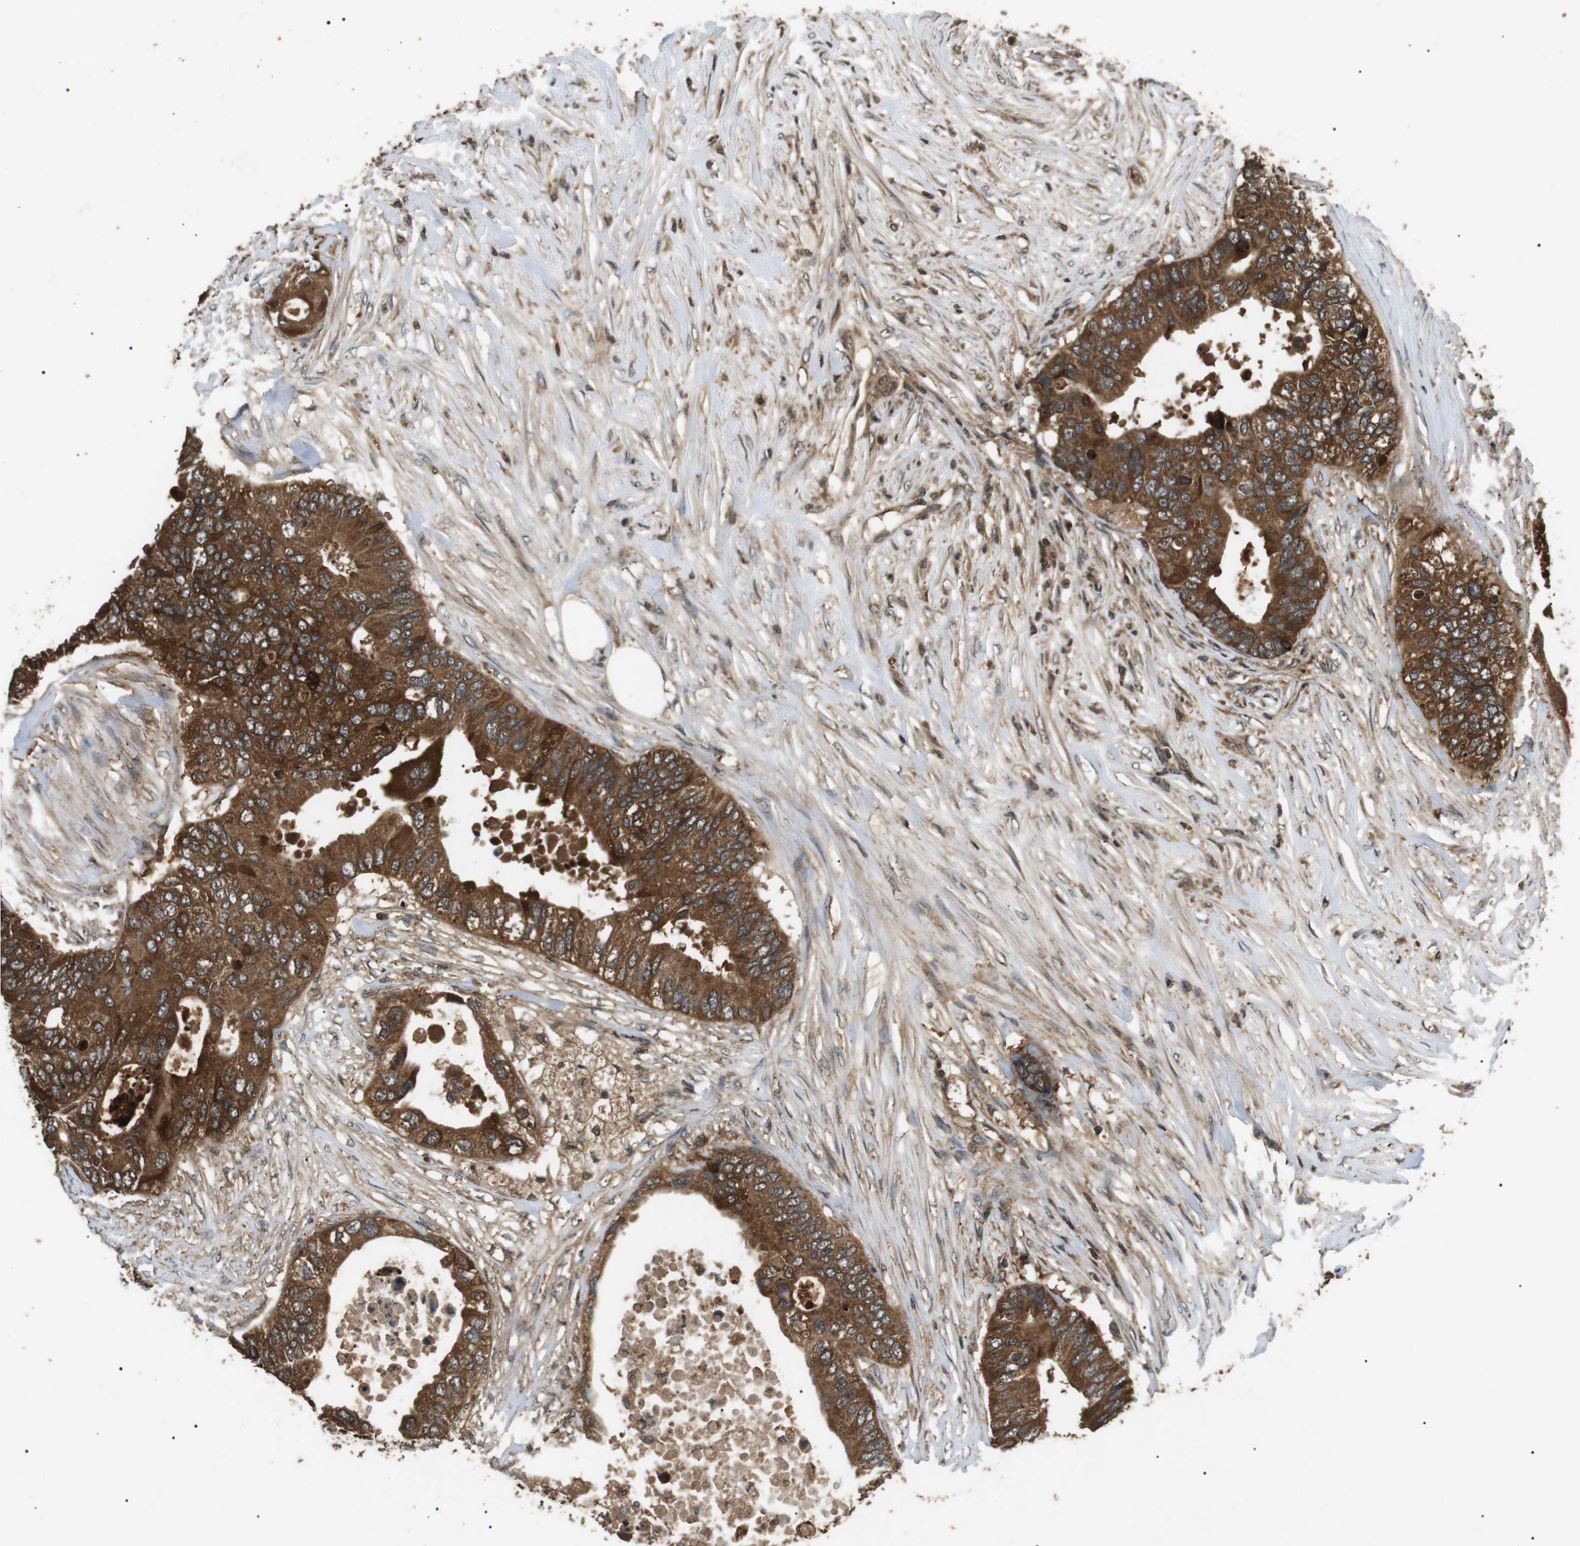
{"staining": {"intensity": "strong", "quantity": ">75%", "location": "cytoplasmic/membranous"}, "tissue": "colorectal cancer", "cell_type": "Tumor cells", "image_type": "cancer", "snomed": [{"axis": "morphology", "description": "Adenocarcinoma, NOS"}, {"axis": "topography", "description": "Colon"}], "caption": "Immunohistochemistry (IHC) image of neoplastic tissue: human colorectal adenocarcinoma stained using immunohistochemistry (IHC) demonstrates high levels of strong protein expression localized specifically in the cytoplasmic/membranous of tumor cells, appearing as a cytoplasmic/membranous brown color.", "gene": "TBC1D15", "patient": {"sex": "male", "age": 71}}